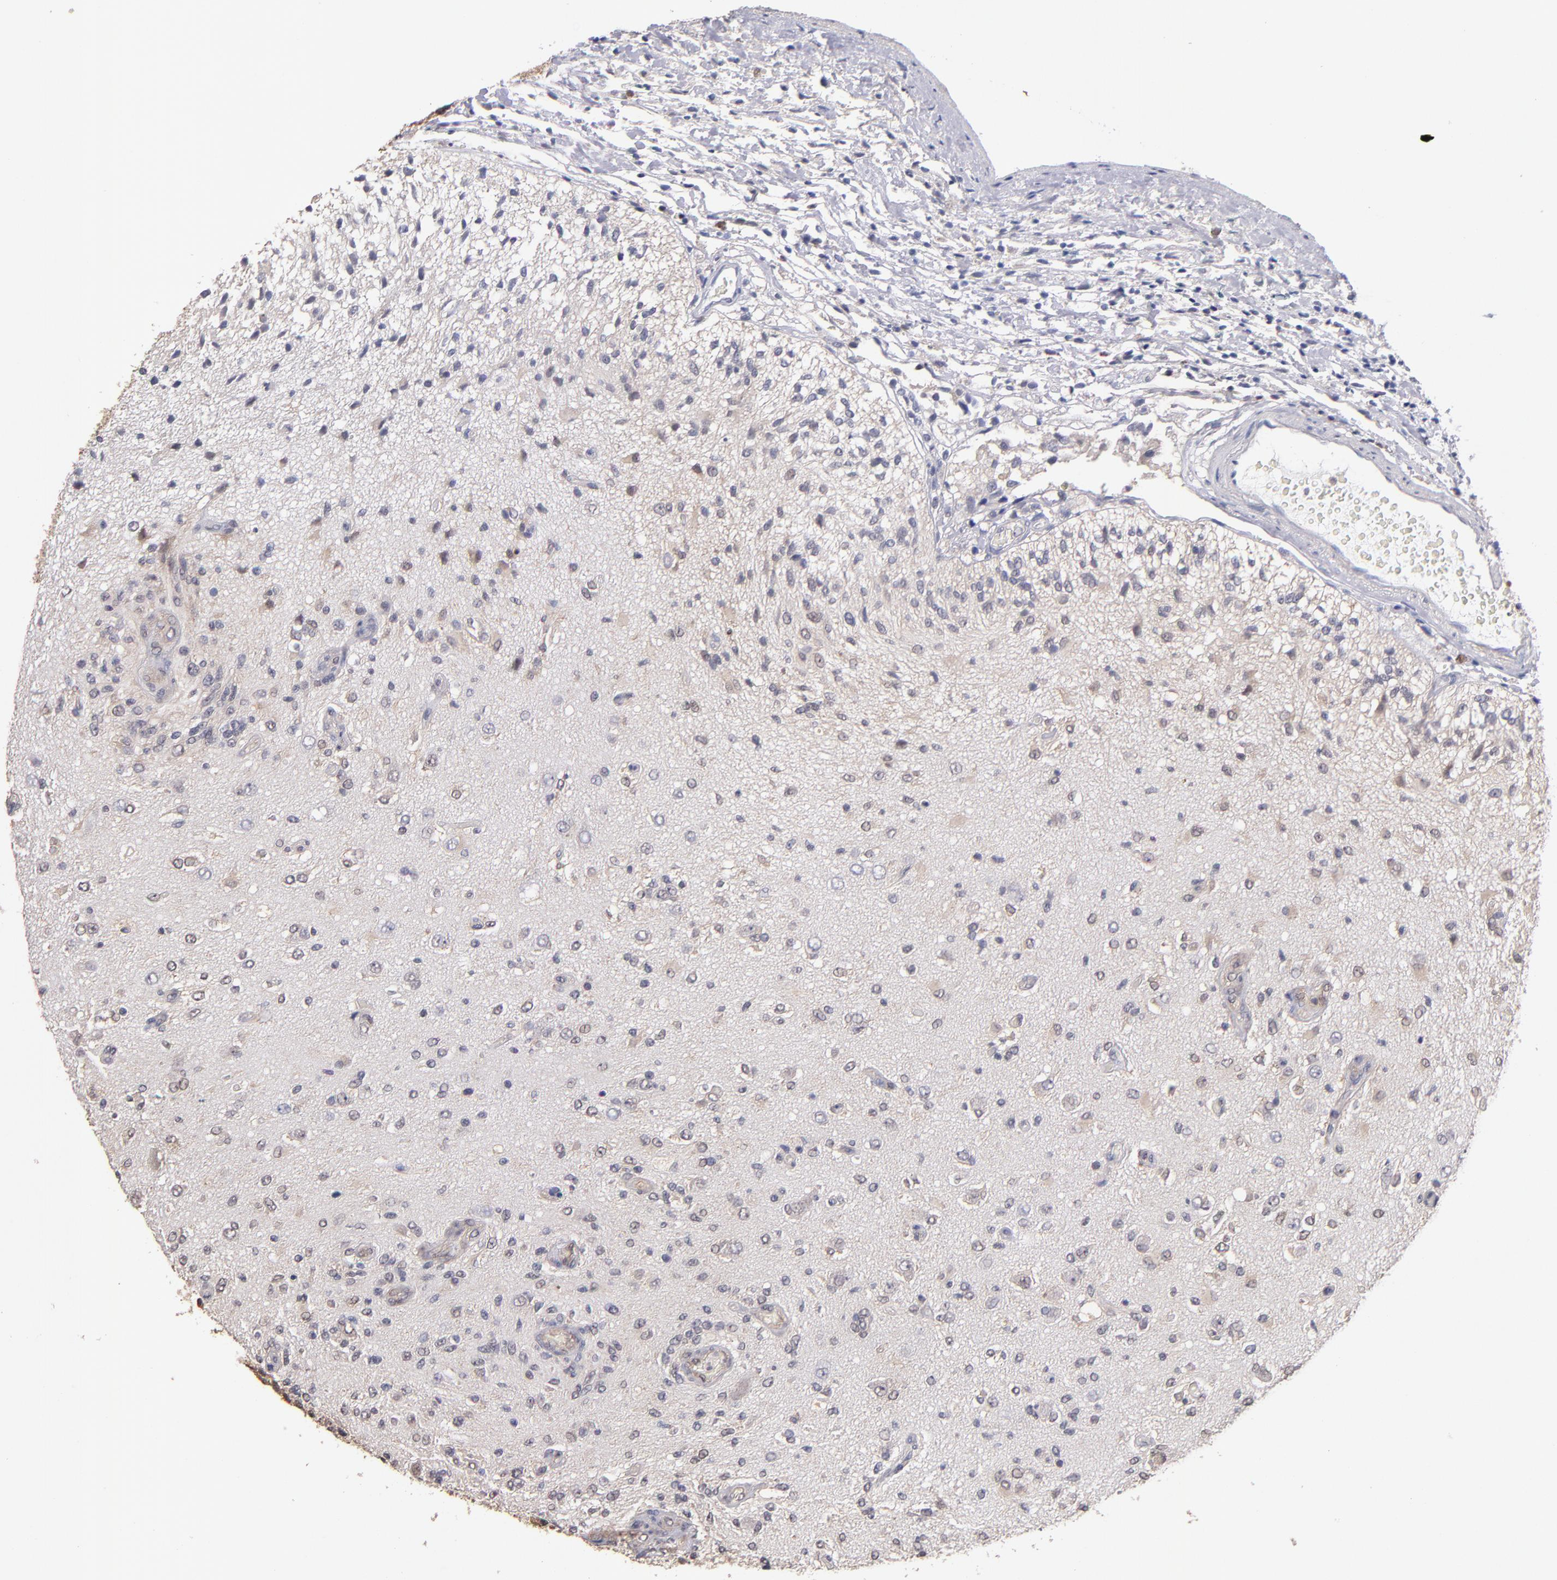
{"staining": {"intensity": "weak", "quantity": "<25%", "location": "cytoplasmic/membranous"}, "tissue": "glioma", "cell_type": "Tumor cells", "image_type": "cancer", "snomed": [{"axis": "morphology", "description": "Normal tissue, NOS"}, {"axis": "morphology", "description": "Glioma, malignant, High grade"}, {"axis": "topography", "description": "Cerebral cortex"}], "caption": "This is an immunohistochemistry micrograph of glioma. There is no positivity in tumor cells.", "gene": "PSMD10", "patient": {"sex": "male", "age": 77}}